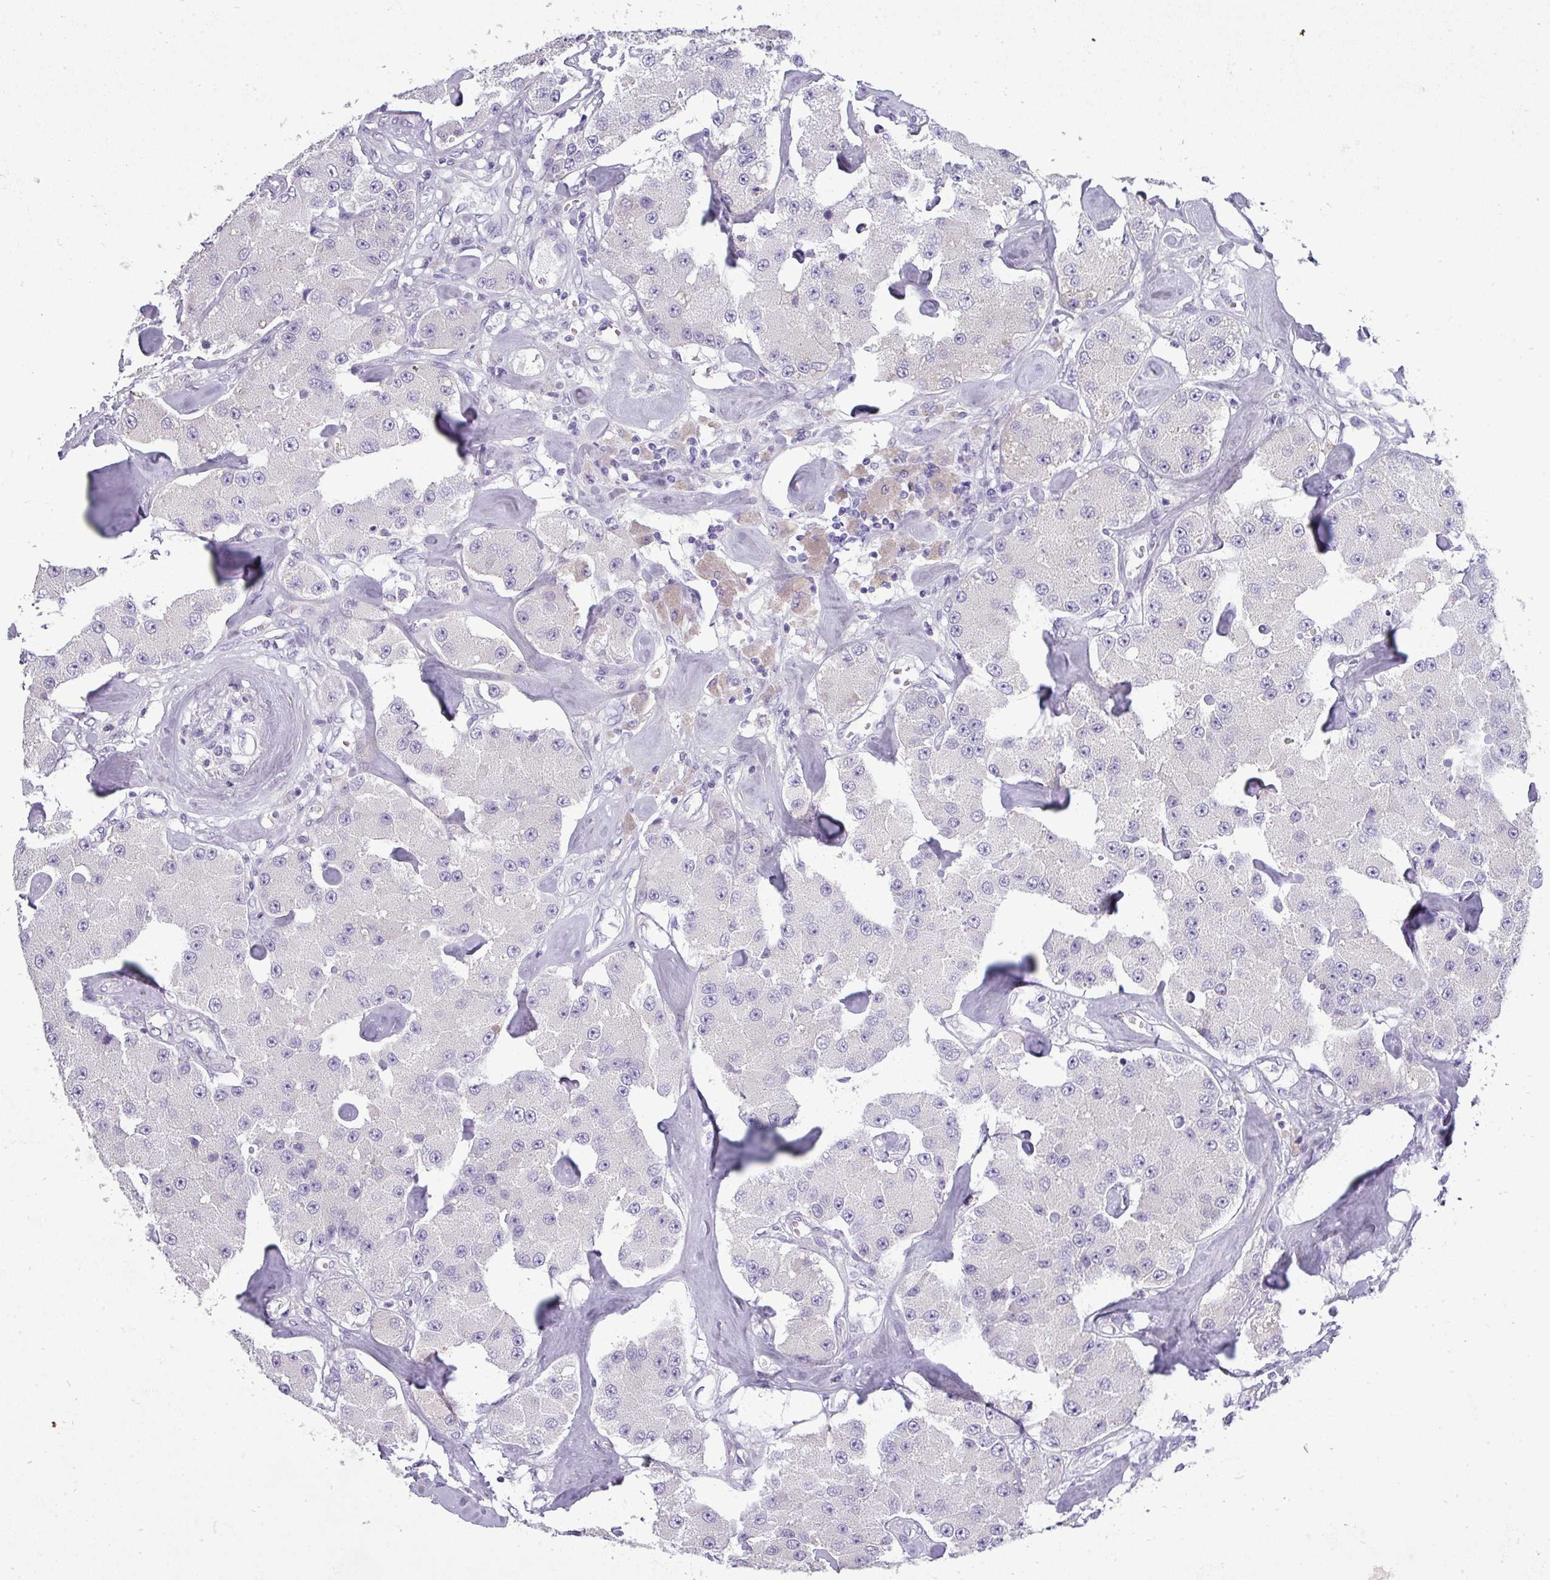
{"staining": {"intensity": "negative", "quantity": "none", "location": "none"}, "tissue": "carcinoid", "cell_type": "Tumor cells", "image_type": "cancer", "snomed": [{"axis": "morphology", "description": "Carcinoid, malignant, NOS"}, {"axis": "topography", "description": "Pancreas"}], "caption": "Immunohistochemistry of carcinoid (malignant) reveals no staining in tumor cells.", "gene": "DNAAF9", "patient": {"sex": "male", "age": 41}}